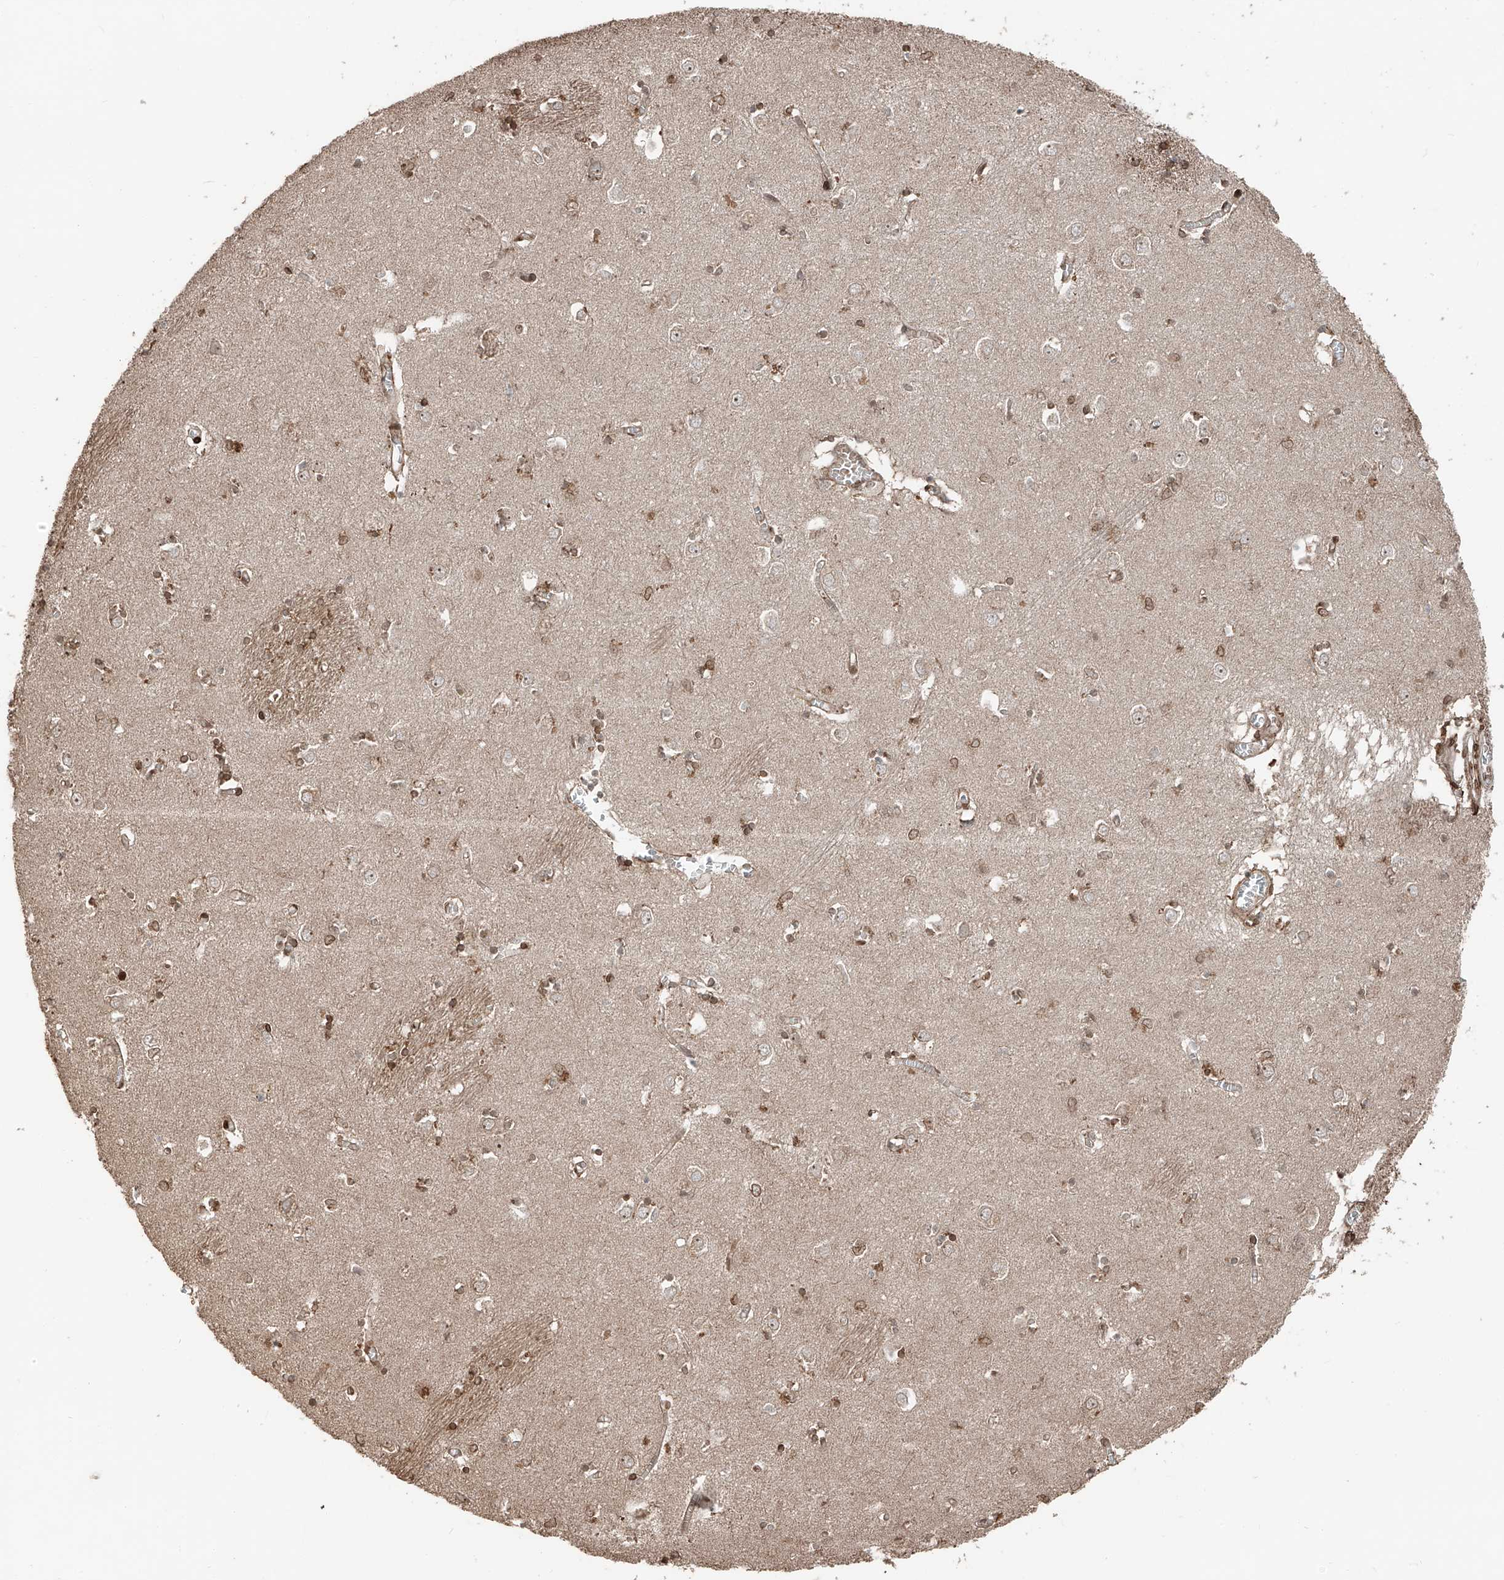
{"staining": {"intensity": "moderate", "quantity": "25%-75%", "location": "cytoplasmic/membranous,nuclear"}, "tissue": "caudate", "cell_type": "Glial cells", "image_type": "normal", "snomed": [{"axis": "morphology", "description": "Normal tissue, NOS"}, {"axis": "topography", "description": "Lateral ventricle wall"}], "caption": "Caudate stained with immunohistochemistry reveals moderate cytoplasmic/membranous,nuclear staining in about 25%-75% of glial cells.", "gene": "CEP162", "patient": {"sex": "male", "age": 70}}